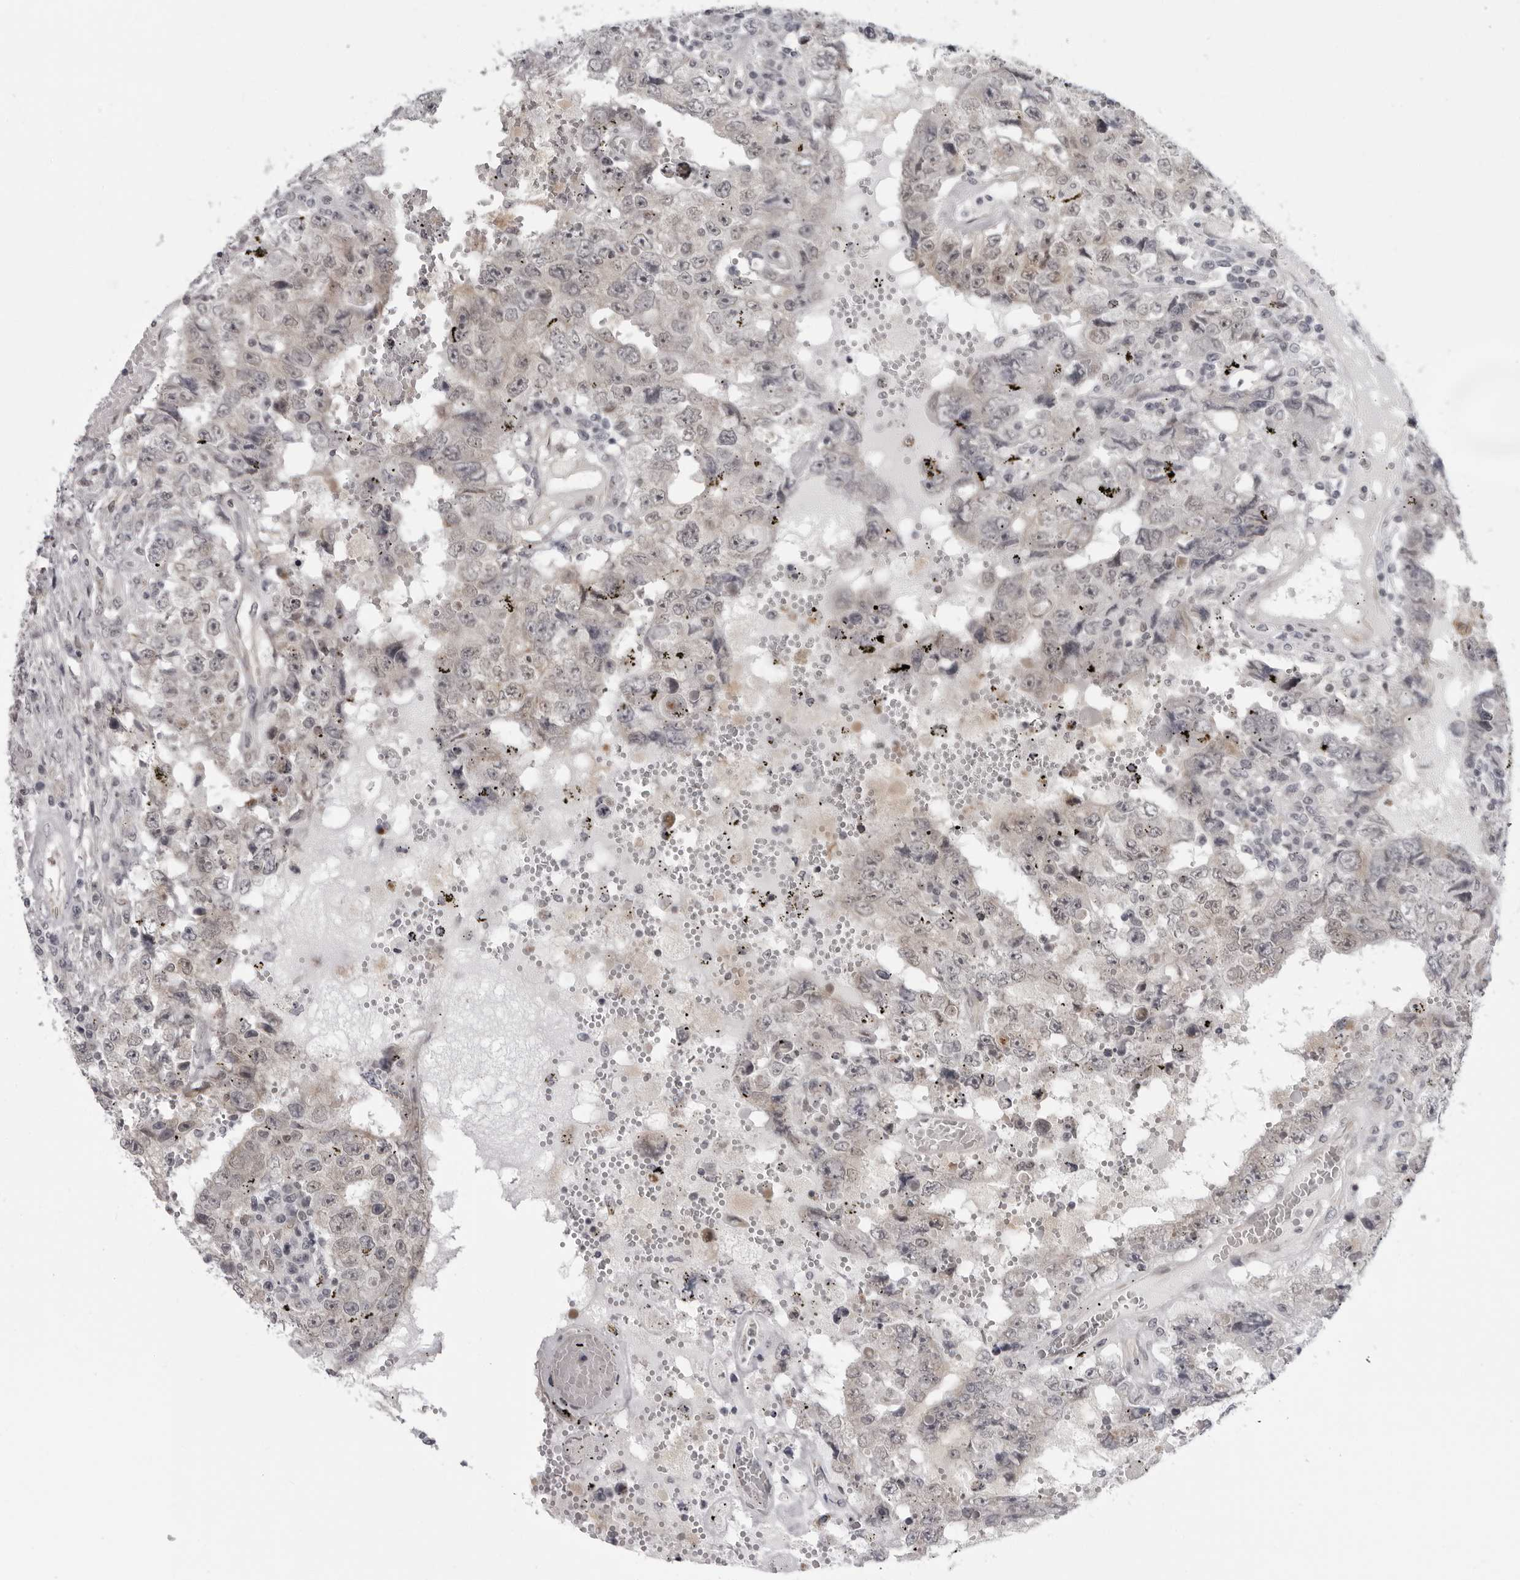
{"staining": {"intensity": "weak", "quantity": "25%-75%", "location": "nuclear"}, "tissue": "testis cancer", "cell_type": "Tumor cells", "image_type": "cancer", "snomed": [{"axis": "morphology", "description": "Carcinoma, Embryonal, NOS"}, {"axis": "topography", "description": "Testis"}], "caption": "Testis cancer (embryonal carcinoma) tissue exhibits weak nuclear expression in about 25%-75% of tumor cells, visualized by immunohistochemistry. Ihc stains the protein in brown and the nuclei are stained blue.", "gene": "MAPK12", "patient": {"sex": "male", "age": 26}}